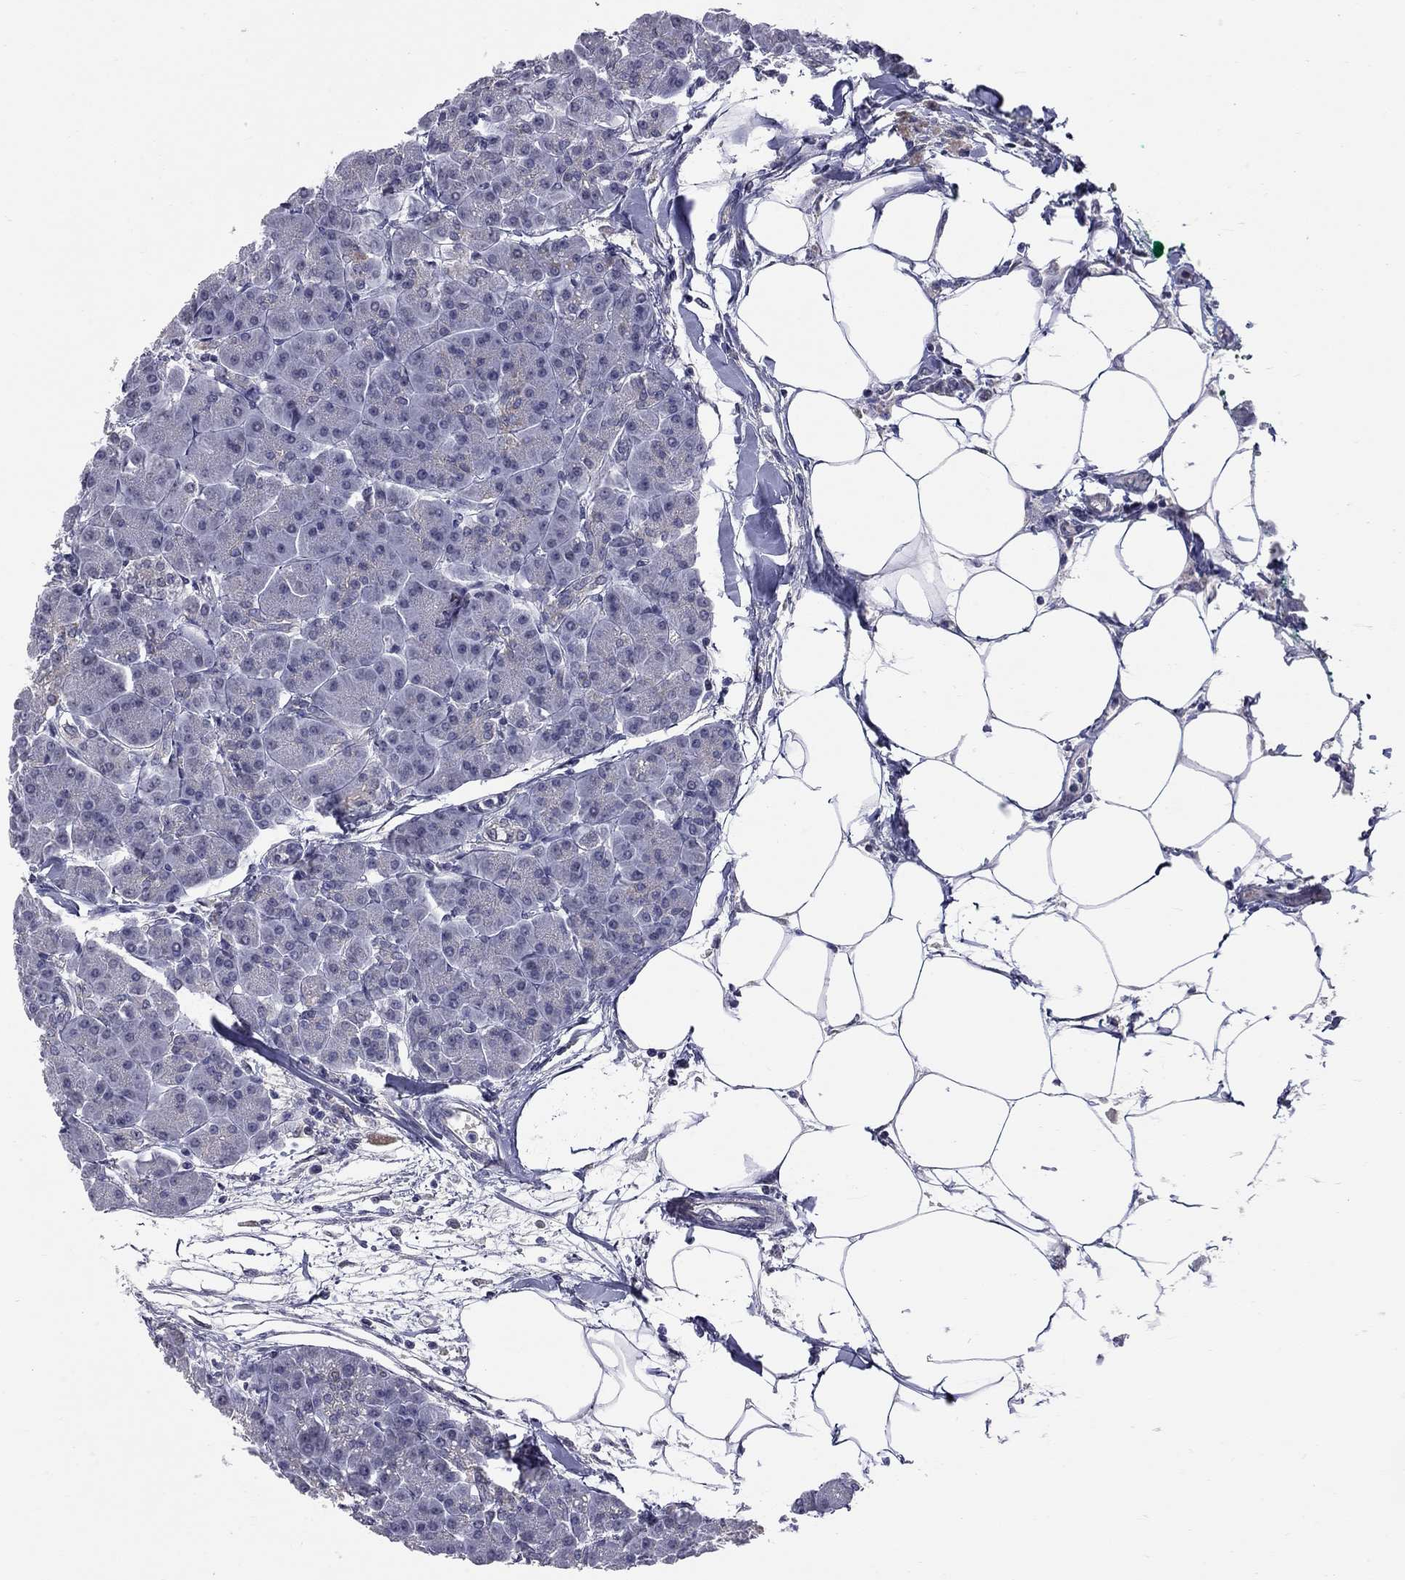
{"staining": {"intensity": "moderate", "quantity": "<25%", "location": "cytoplasmic/membranous"}, "tissue": "pancreas", "cell_type": "Exocrine glandular cells", "image_type": "normal", "snomed": [{"axis": "morphology", "description": "Normal tissue, NOS"}, {"axis": "topography", "description": "Adipose tissue"}, {"axis": "topography", "description": "Pancreas"}, {"axis": "topography", "description": "Peripheral nerve tissue"}], "caption": "Immunohistochemistry (IHC) micrograph of normal human pancreas stained for a protein (brown), which demonstrates low levels of moderate cytoplasmic/membranous positivity in approximately <25% of exocrine glandular cells.", "gene": "HTR4", "patient": {"sex": "female", "age": 58}}